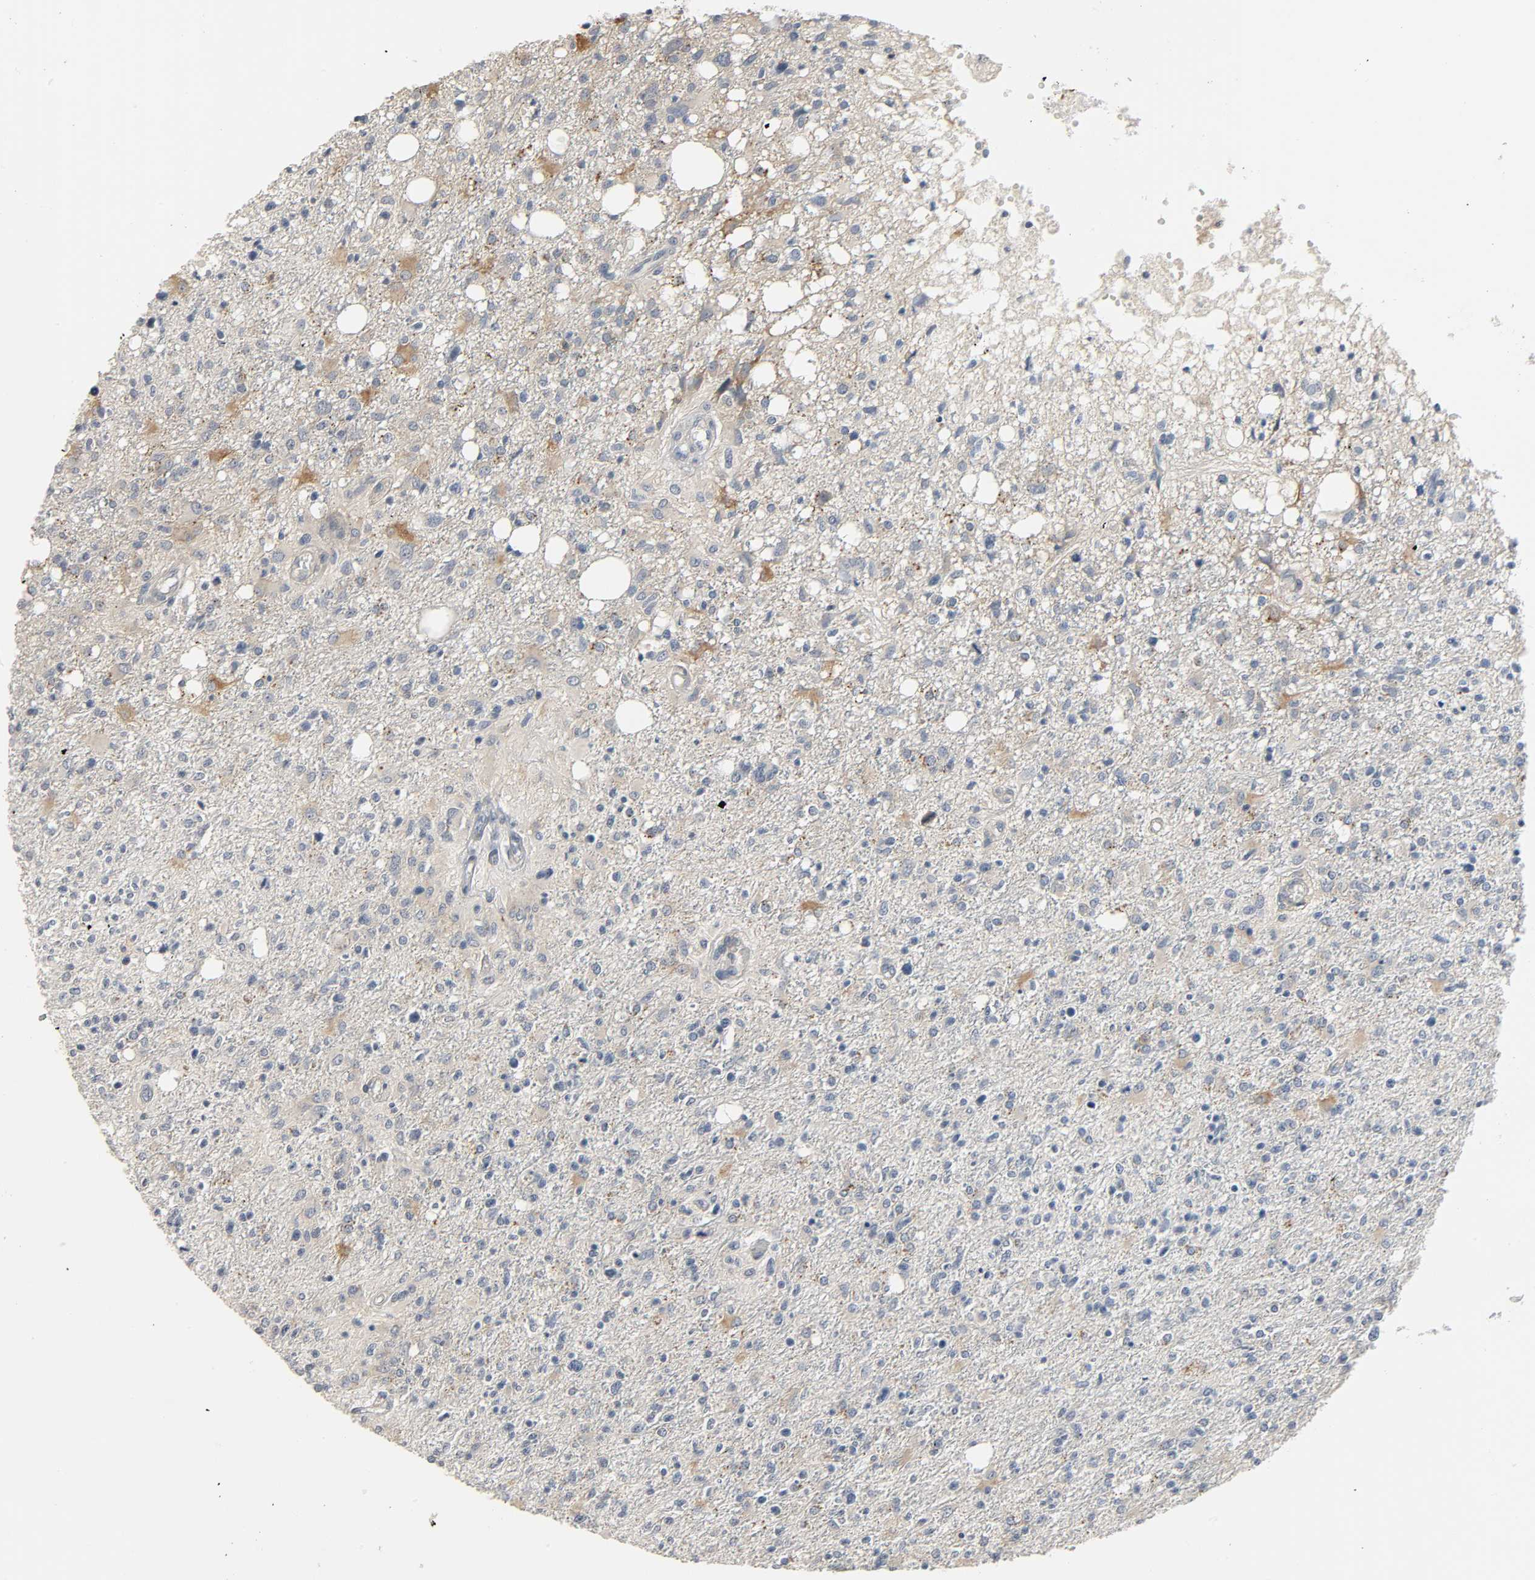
{"staining": {"intensity": "weak", "quantity": "<25%", "location": "cytoplasmic/membranous"}, "tissue": "glioma", "cell_type": "Tumor cells", "image_type": "cancer", "snomed": [{"axis": "morphology", "description": "Glioma, malignant, High grade"}, {"axis": "topography", "description": "Cerebral cortex"}], "caption": "The histopathology image demonstrates no staining of tumor cells in glioma. (Brightfield microscopy of DAB (3,3'-diaminobenzidine) immunohistochemistry (IHC) at high magnification).", "gene": "CD4", "patient": {"sex": "male", "age": 76}}